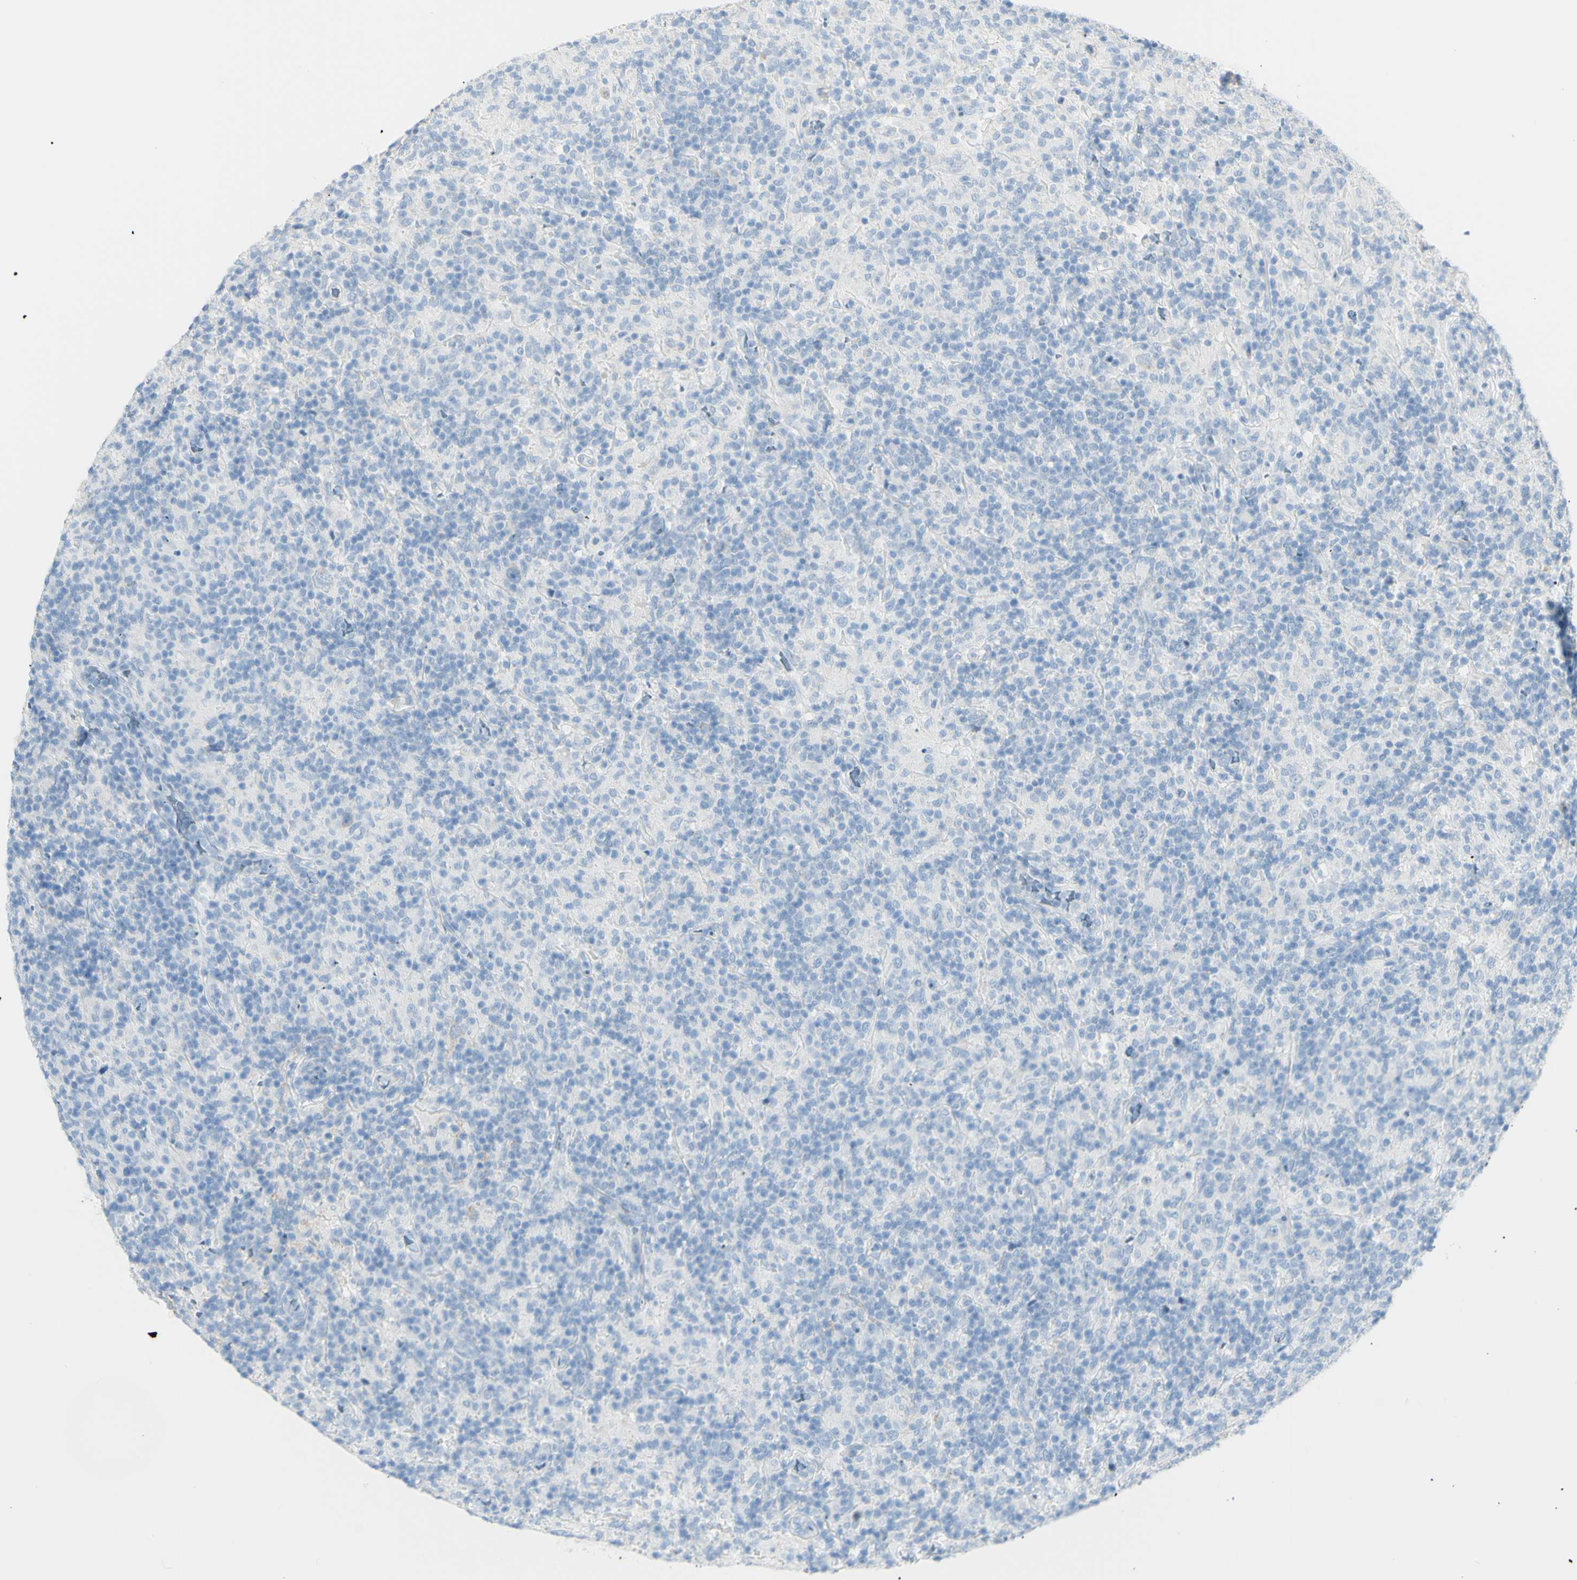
{"staining": {"intensity": "negative", "quantity": "none", "location": "none"}, "tissue": "lymphoma", "cell_type": "Tumor cells", "image_type": "cancer", "snomed": [{"axis": "morphology", "description": "Hodgkin's disease, NOS"}, {"axis": "topography", "description": "Lymph node"}], "caption": "Immunohistochemical staining of lymphoma reveals no significant staining in tumor cells.", "gene": "LETM1", "patient": {"sex": "male", "age": 70}}